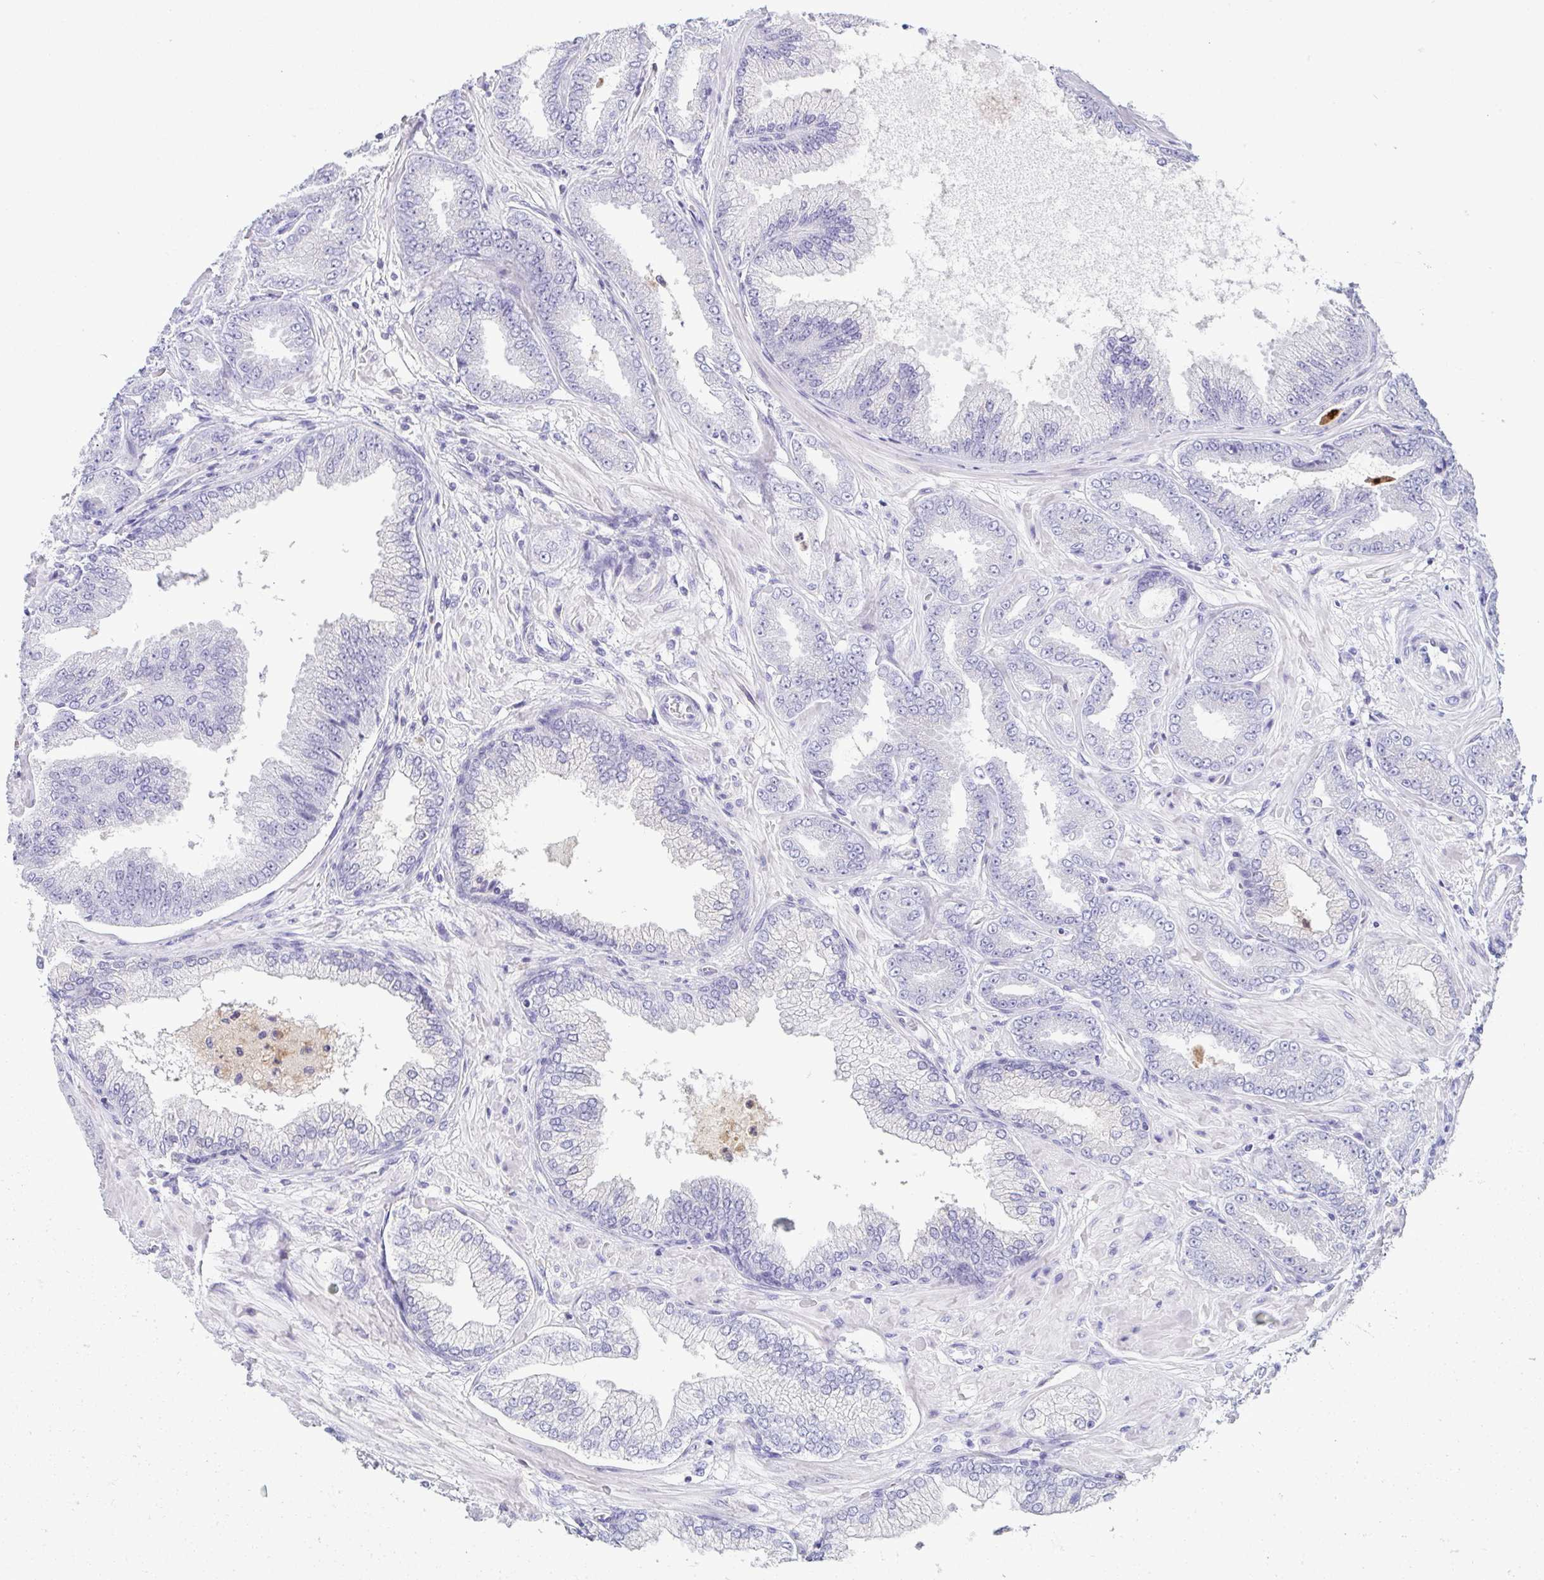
{"staining": {"intensity": "negative", "quantity": "none", "location": "none"}, "tissue": "prostate cancer", "cell_type": "Tumor cells", "image_type": "cancer", "snomed": [{"axis": "morphology", "description": "Adenocarcinoma, Low grade"}, {"axis": "topography", "description": "Prostate"}], "caption": "Immunohistochemical staining of human adenocarcinoma (low-grade) (prostate) exhibits no significant staining in tumor cells. (DAB IHC visualized using brightfield microscopy, high magnification).", "gene": "AZU1", "patient": {"sex": "male", "age": 55}}